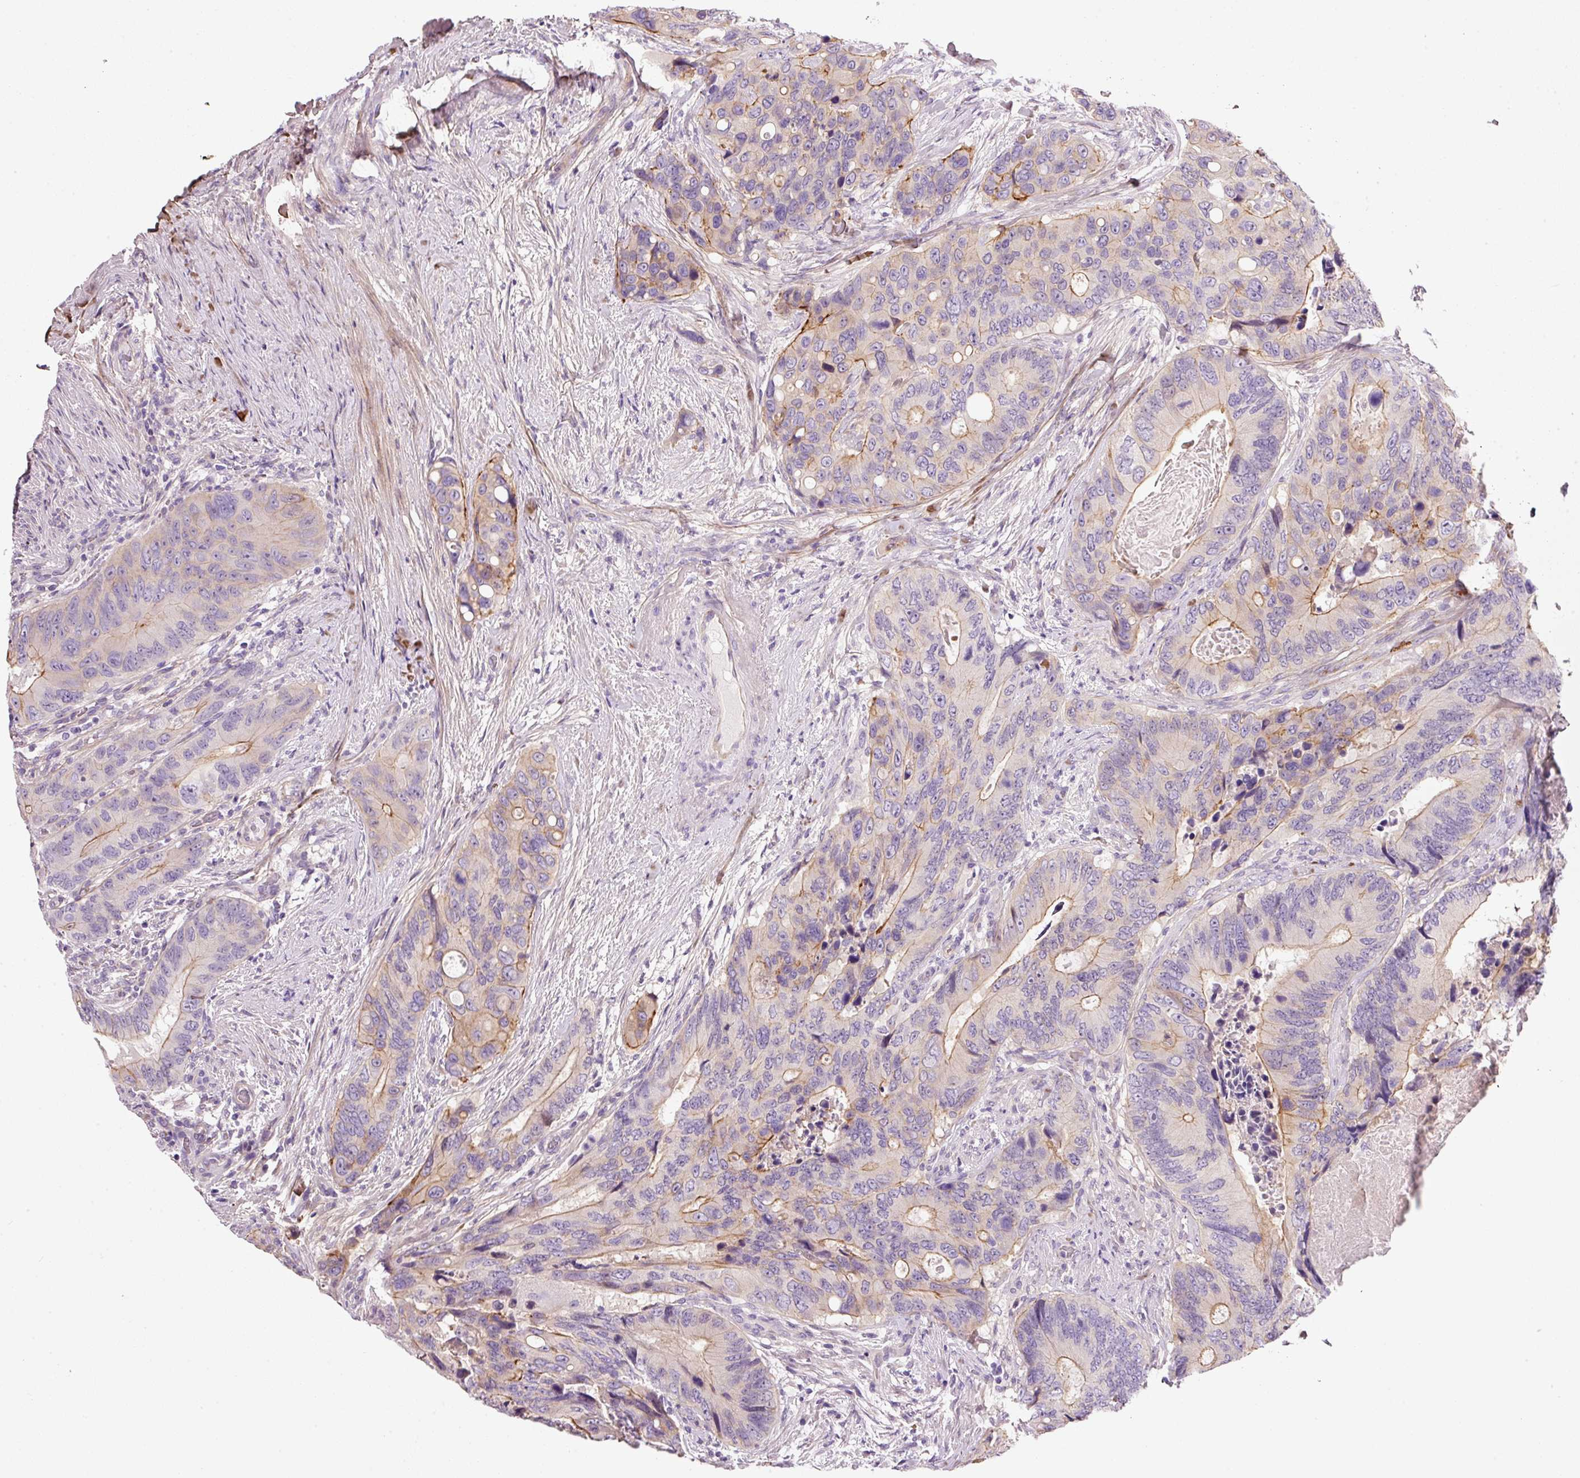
{"staining": {"intensity": "moderate", "quantity": "25%-75%", "location": "cytoplasmic/membranous"}, "tissue": "colorectal cancer", "cell_type": "Tumor cells", "image_type": "cancer", "snomed": [{"axis": "morphology", "description": "Adenocarcinoma, NOS"}, {"axis": "topography", "description": "Colon"}], "caption": "Immunohistochemistry histopathology image of neoplastic tissue: colorectal cancer stained using immunohistochemistry reveals medium levels of moderate protein expression localized specifically in the cytoplasmic/membranous of tumor cells, appearing as a cytoplasmic/membranous brown color.", "gene": "SOS2", "patient": {"sex": "male", "age": 84}}